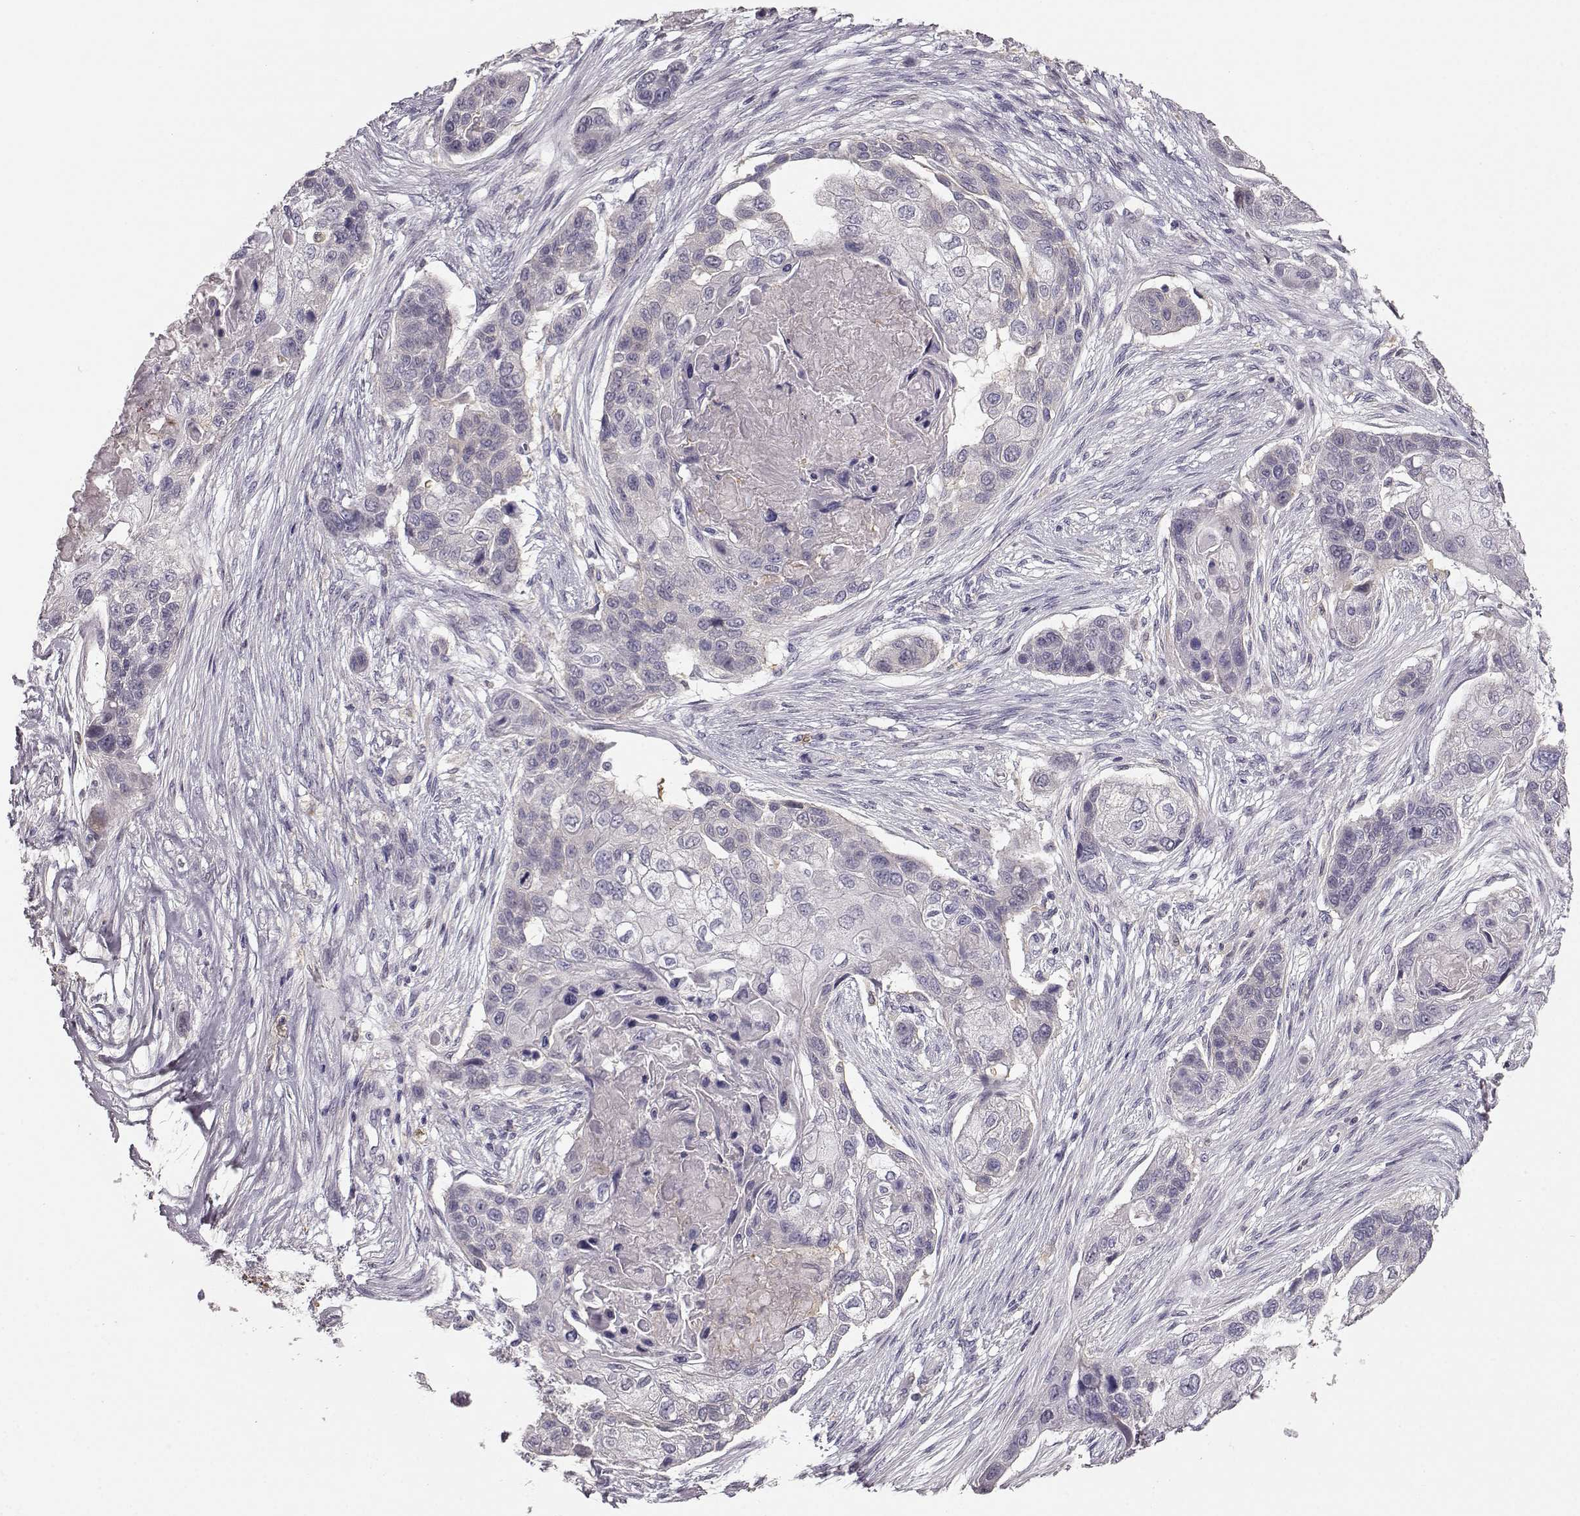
{"staining": {"intensity": "negative", "quantity": "none", "location": "none"}, "tissue": "lung cancer", "cell_type": "Tumor cells", "image_type": "cancer", "snomed": [{"axis": "morphology", "description": "Squamous cell carcinoma, NOS"}, {"axis": "topography", "description": "Lung"}], "caption": "This micrograph is of lung squamous cell carcinoma stained with IHC to label a protein in brown with the nuclei are counter-stained blue. There is no positivity in tumor cells.", "gene": "GPR50", "patient": {"sex": "male", "age": 69}}